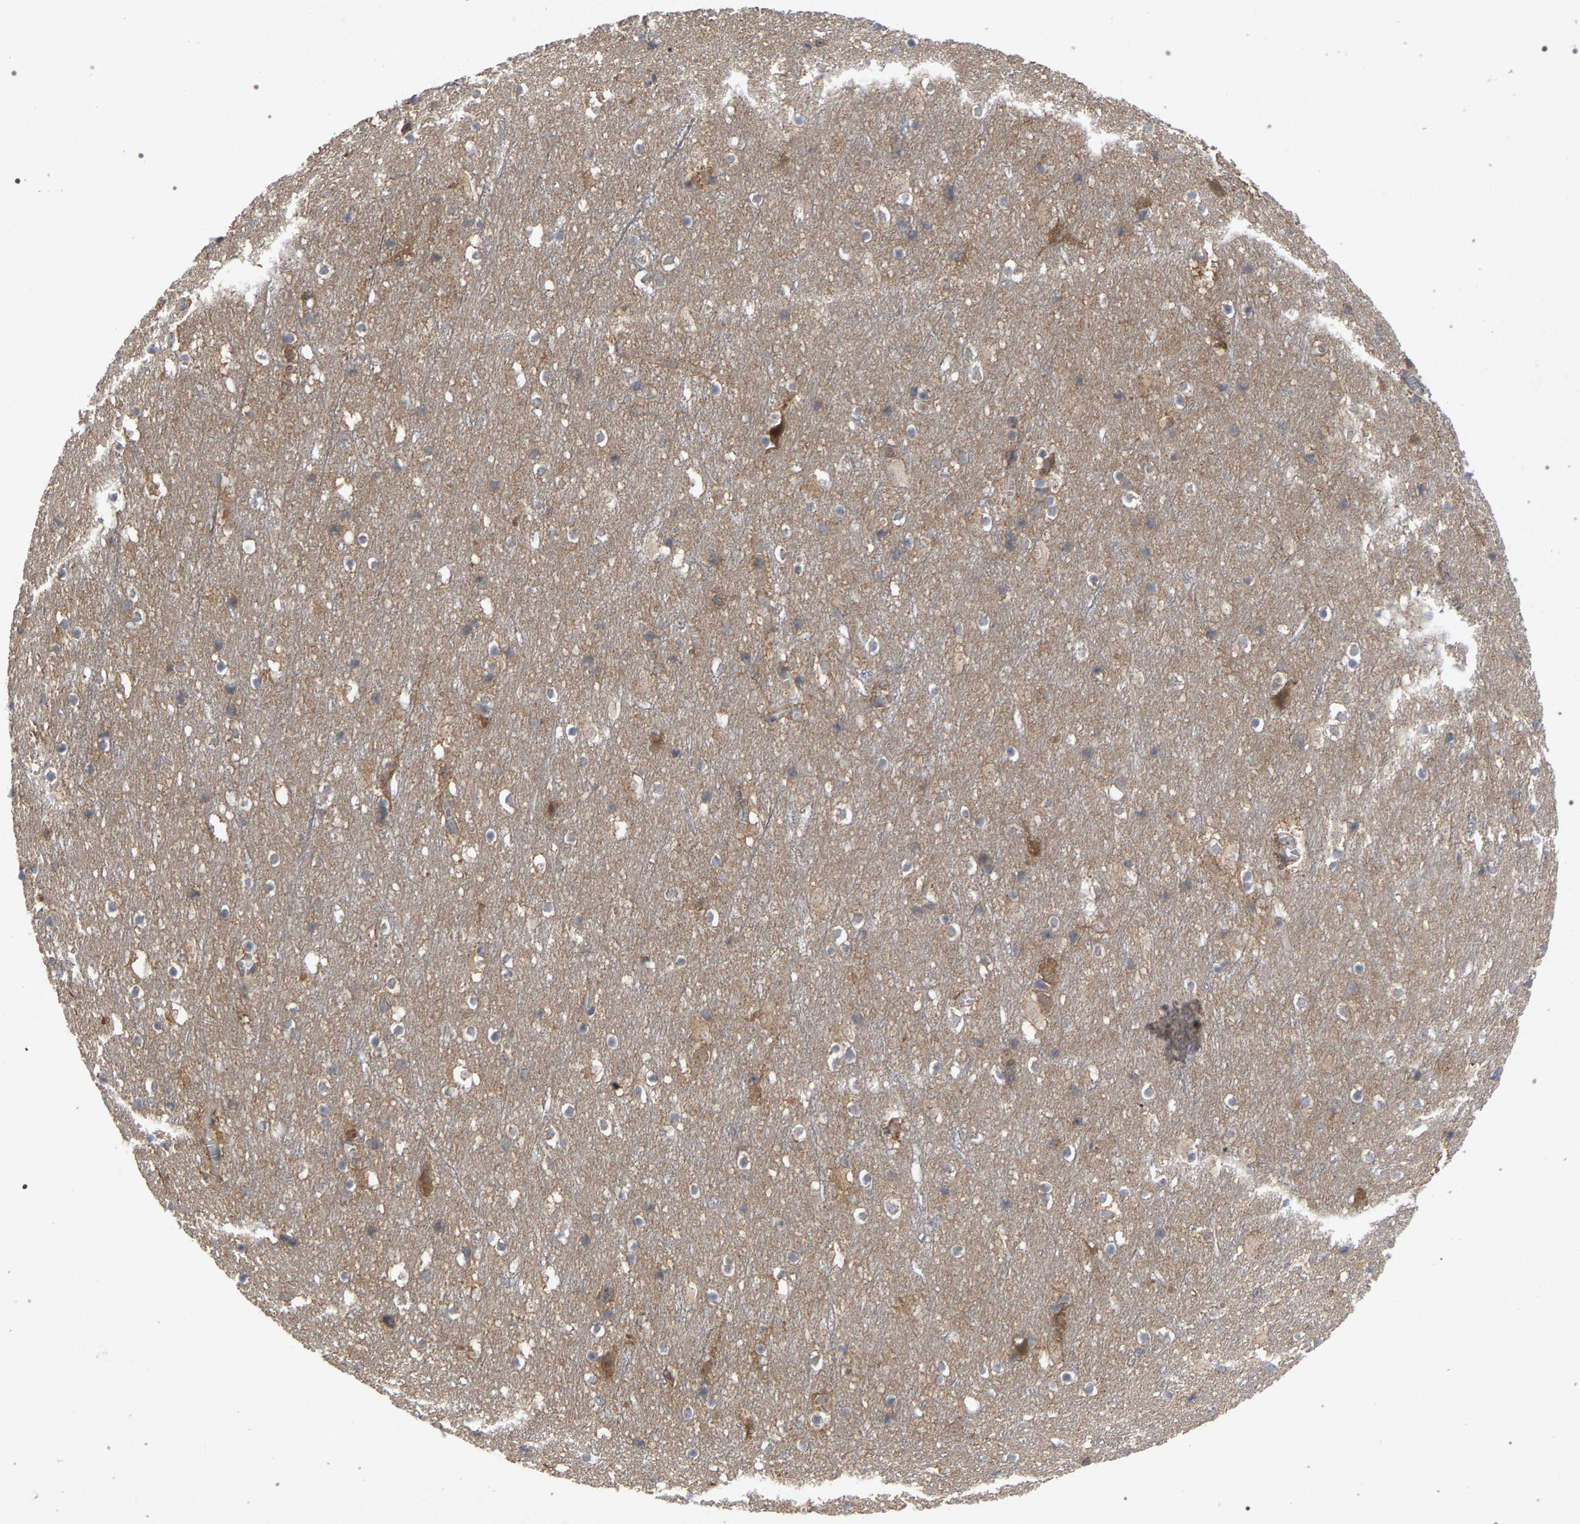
{"staining": {"intensity": "negative", "quantity": "none", "location": "none"}, "tissue": "cerebral cortex", "cell_type": "Endothelial cells", "image_type": "normal", "snomed": [{"axis": "morphology", "description": "Normal tissue, NOS"}, {"axis": "topography", "description": "Cerebral cortex"}], "caption": "This is an immunohistochemistry (IHC) image of normal human cerebral cortex. There is no positivity in endothelial cells.", "gene": "SLC4A4", "patient": {"sex": "male", "age": 45}}